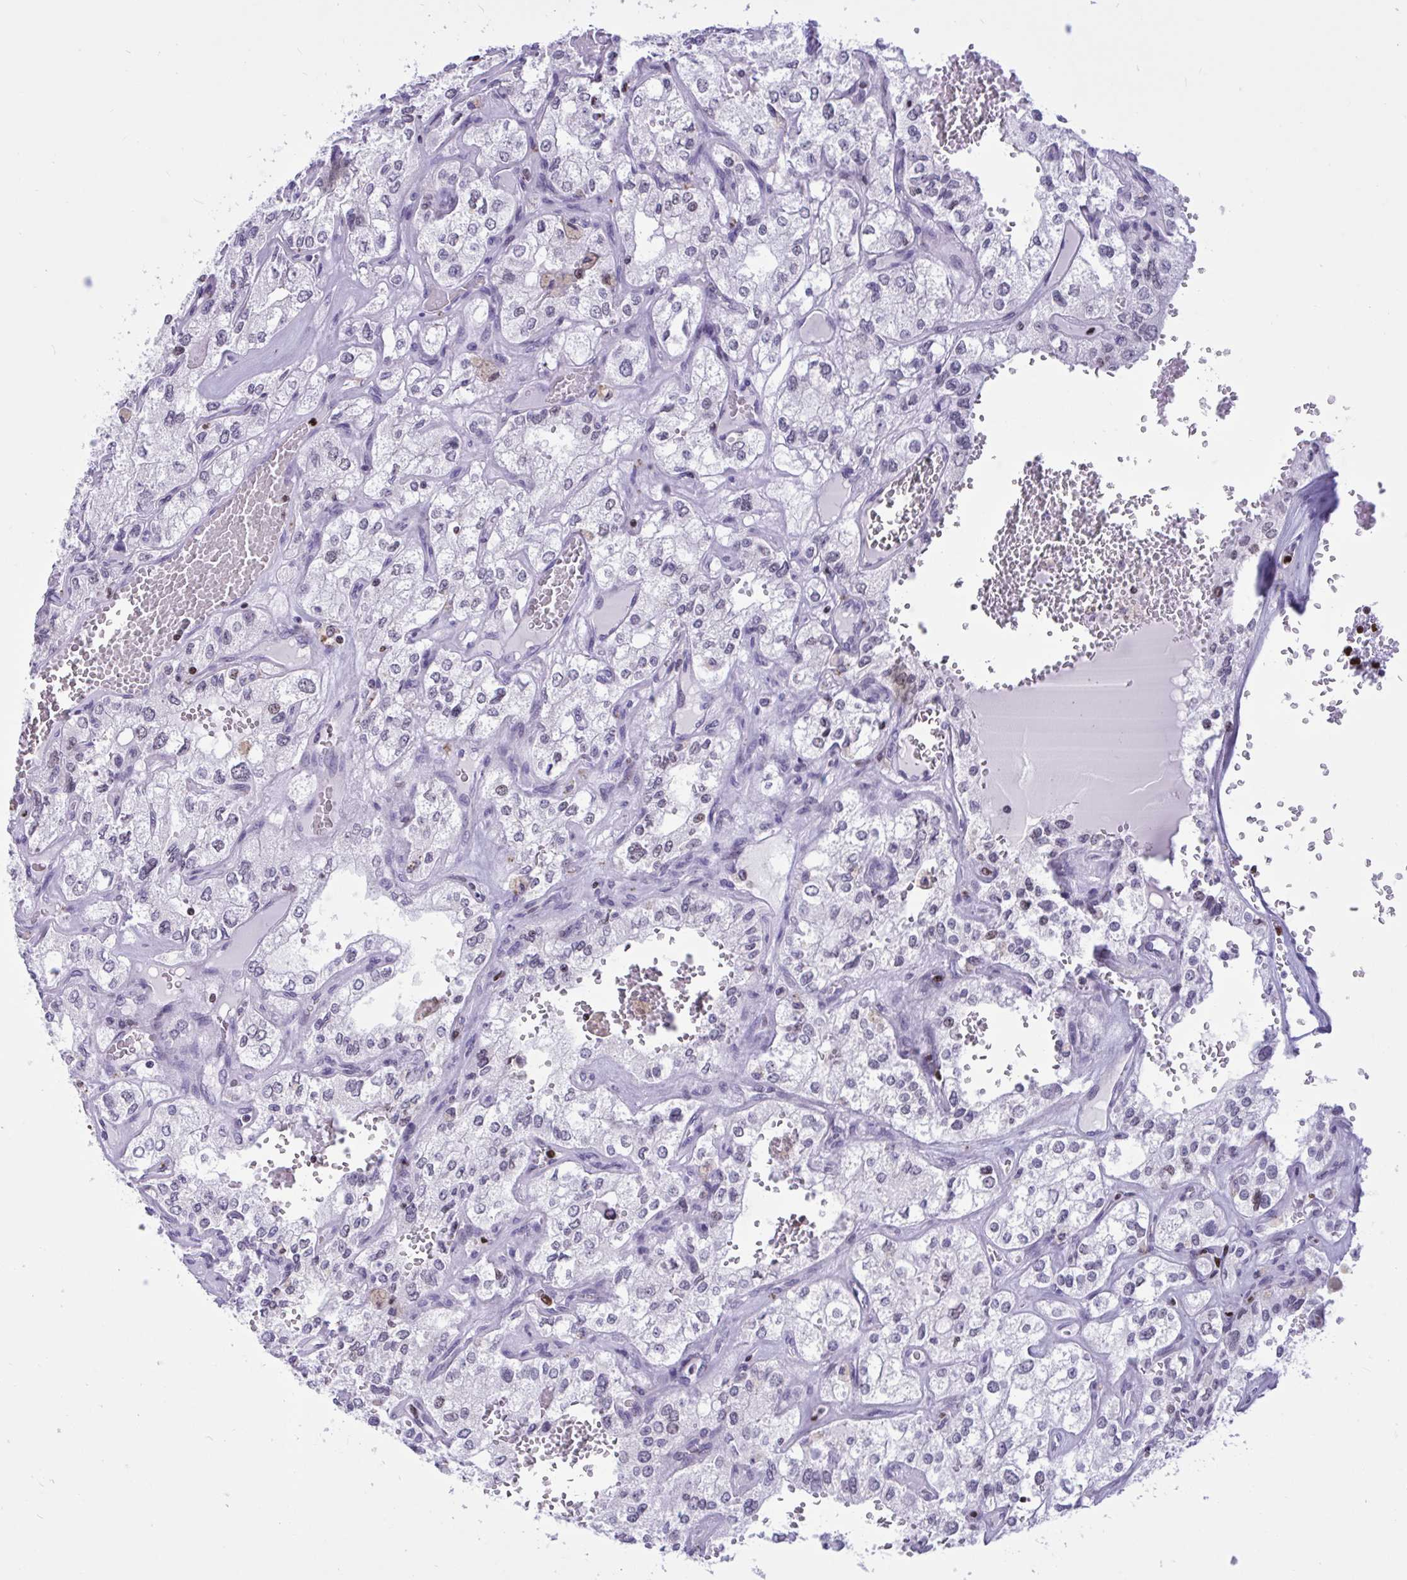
{"staining": {"intensity": "negative", "quantity": "none", "location": "none"}, "tissue": "renal cancer", "cell_type": "Tumor cells", "image_type": "cancer", "snomed": [{"axis": "morphology", "description": "Adenocarcinoma, NOS"}, {"axis": "topography", "description": "Kidney"}], "caption": "This photomicrograph is of renal adenocarcinoma stained with immunohistochemistry (IHC) to label a protein in brown with the nuclei are counter-stained blue. There is no positivity in tumor cells.", "gene": "HMGB2", "patient": {"sex": "female", "age": 70}}